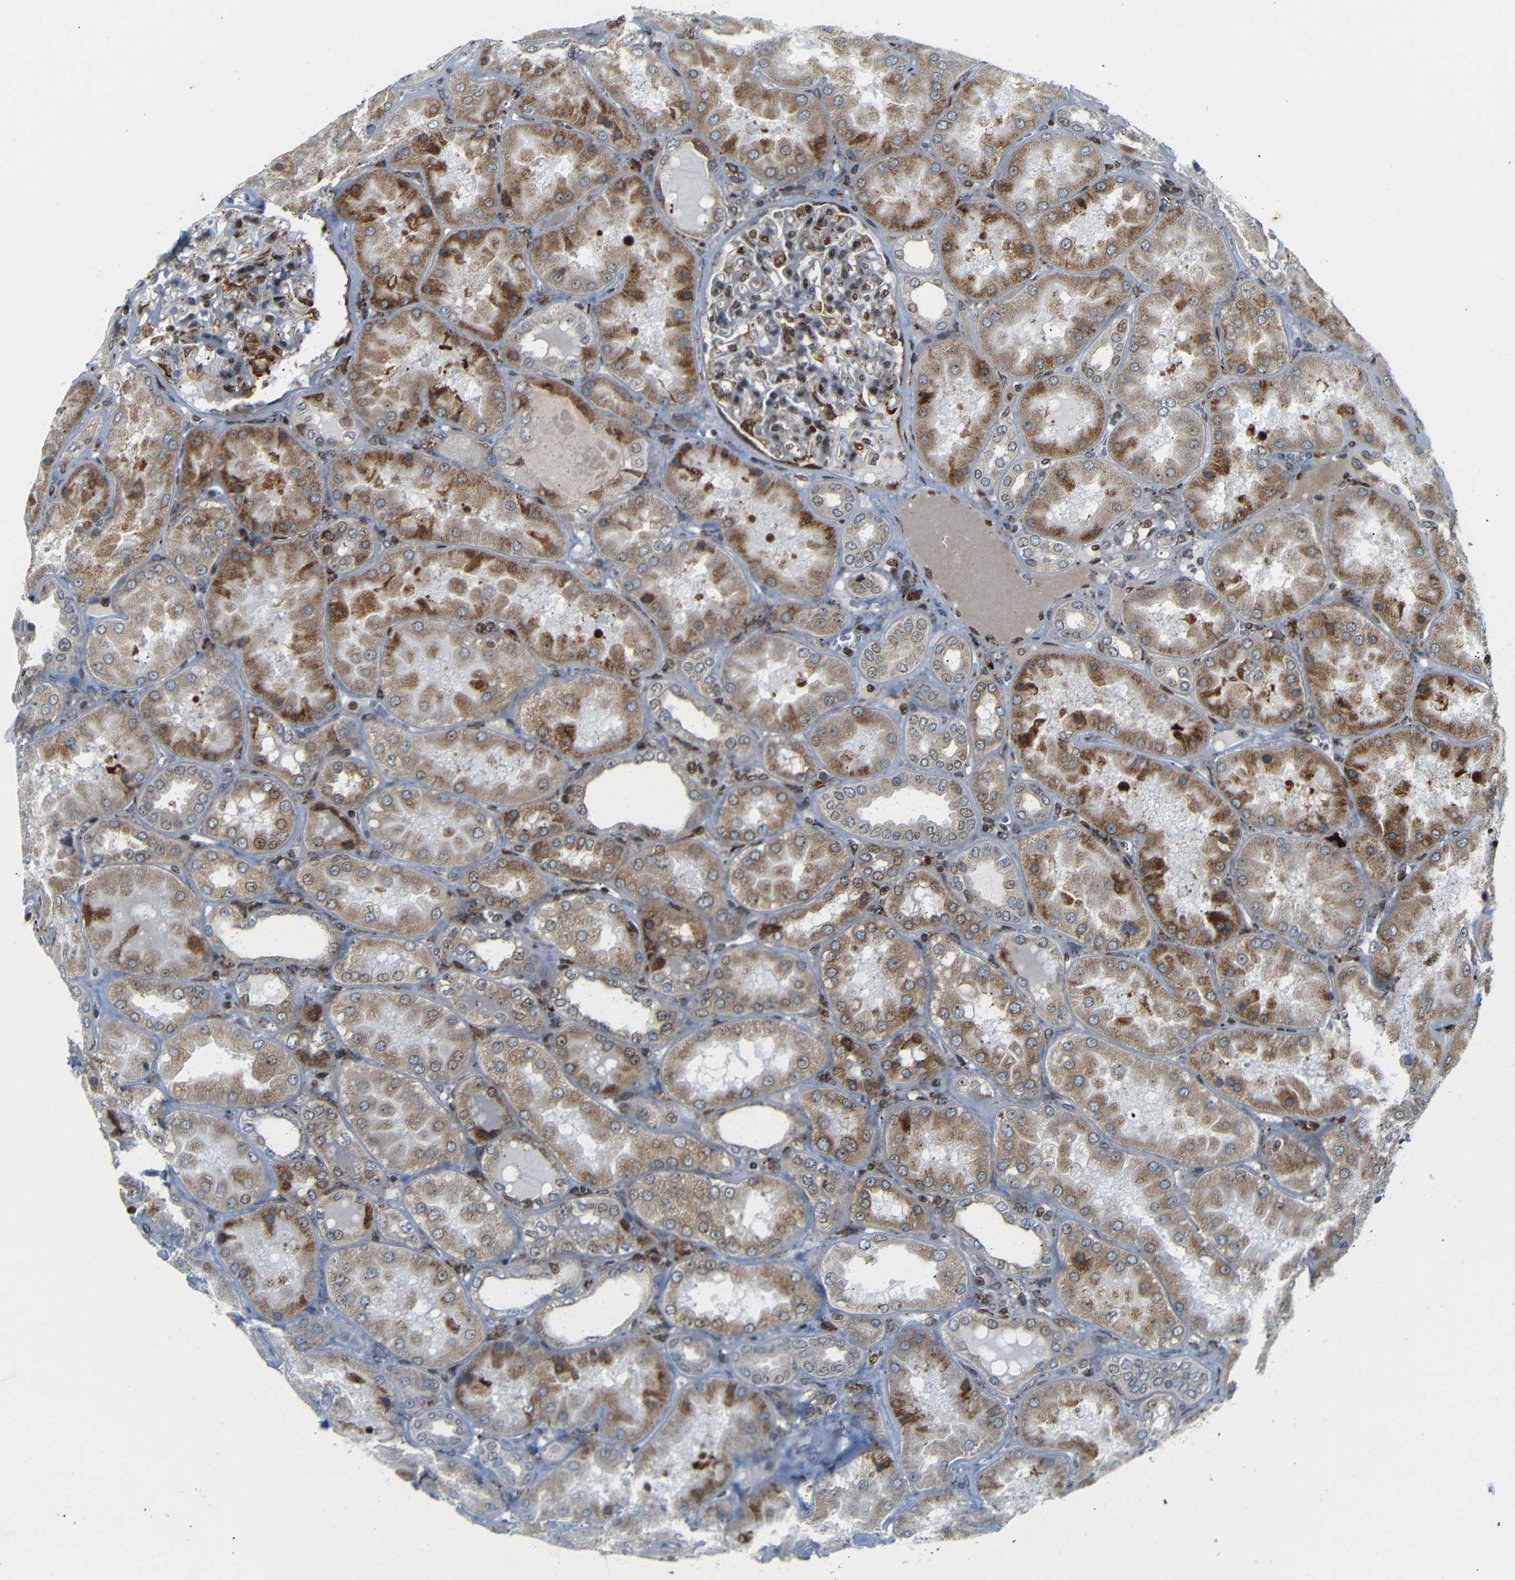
{"staining": {"intensity": "moderate", "quantity": "25%-75%", "location": "nuclear"}, "tissue": "kidney", "cell_type": "Cells in glomeruli", "image_type": "normal", "snomed": [{"axis": "morphology", "description": "Normal tissue, NOS"}, {"axis": "topography", "description": "Kidney"}], "caption": "Immunohistochemistry staining of unremarkable kidney, which displays medium levels of moderate nuclear positivity in about 25%-75% of cells in glomeruli indicating moderate nuclear protein staining. The staining was performed using DAB (3,3'-diaminobenzidine) (brown) for protein detection and nuclei were counterstained in hematoxylin (blue).", "gene": "SPCS2", "patient": {"sex": "female", "age": 56}}